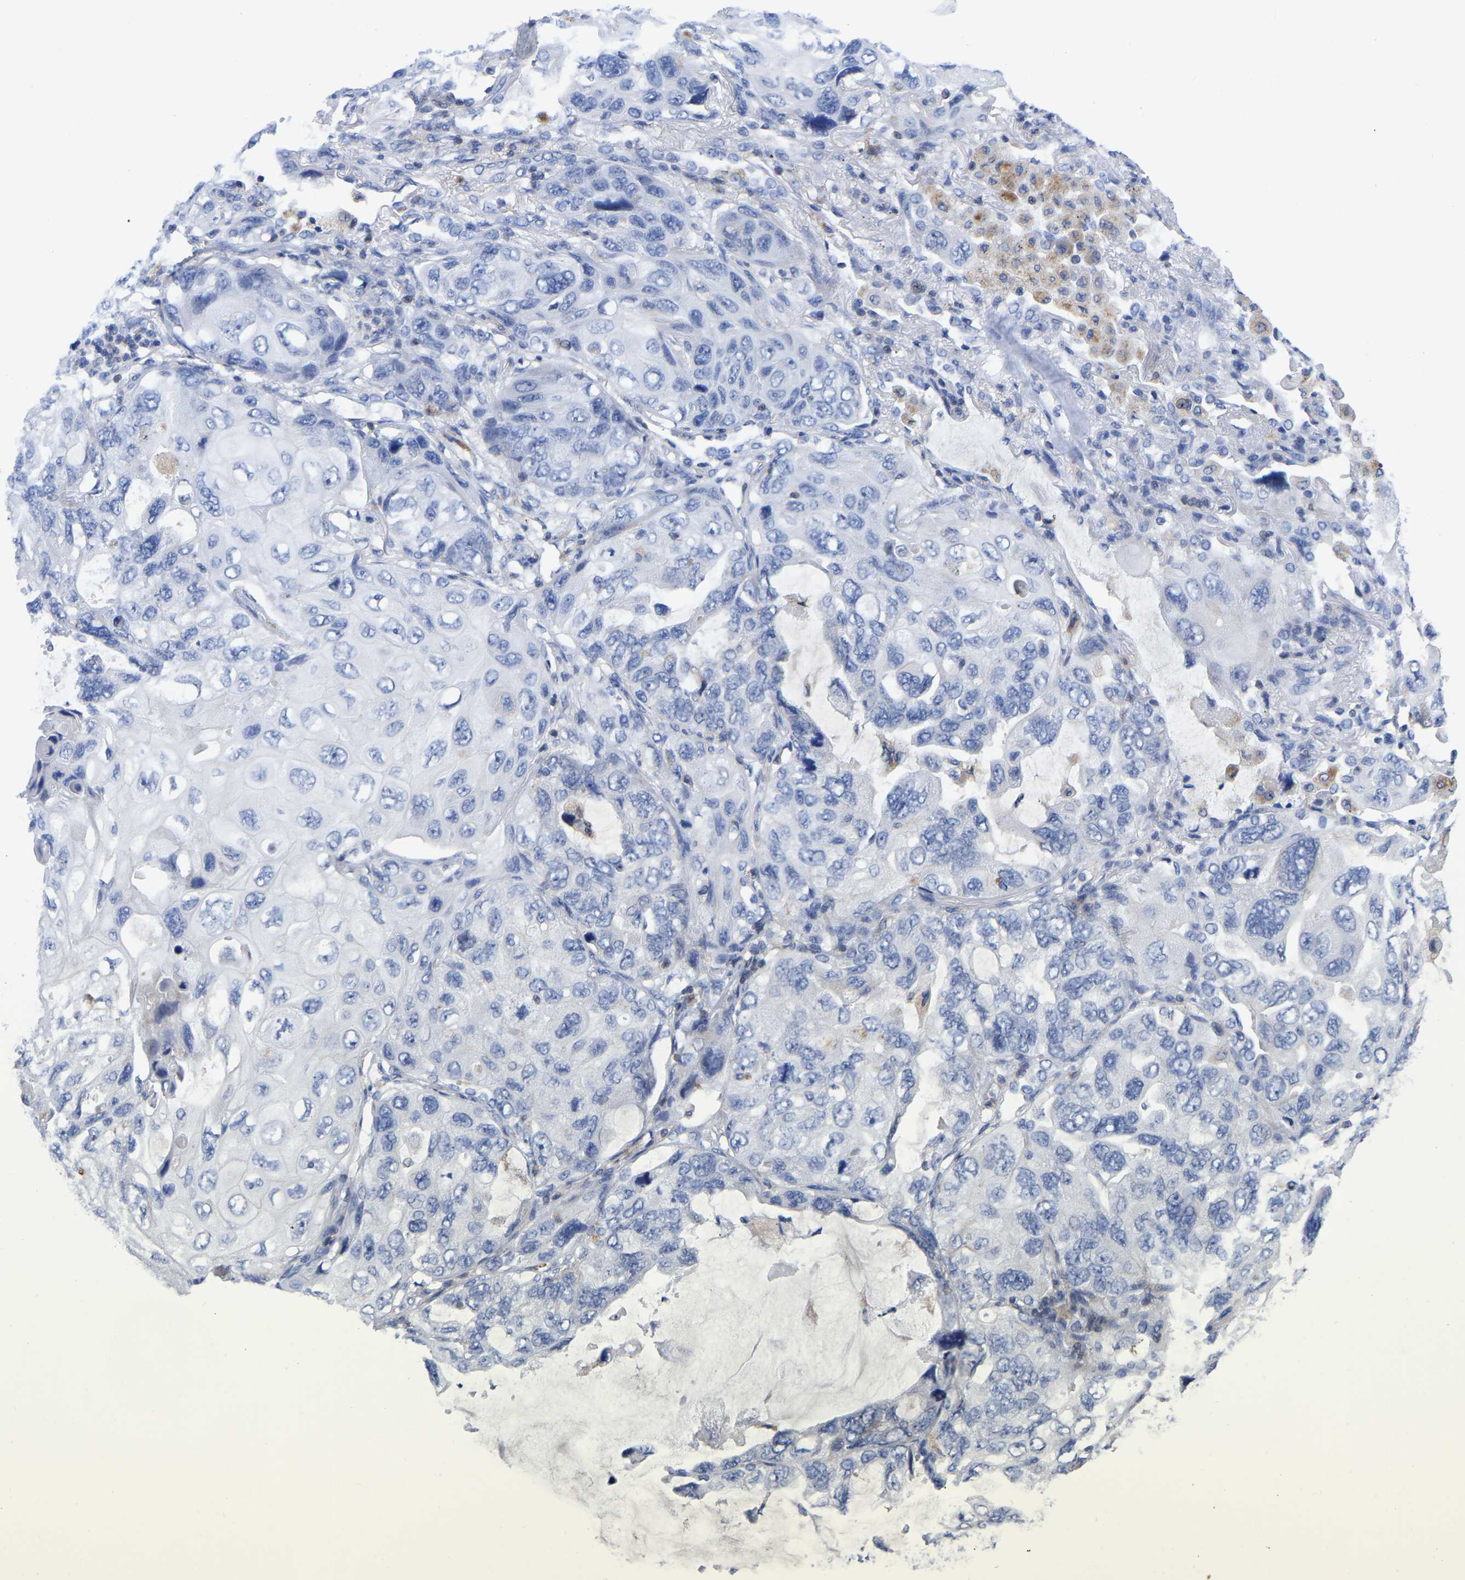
{"staining": {"intensity": "negative", "quantity": "none", "location": "none"}, "tissue": "lung cancer", "cell_type": "Tumor cells", "image_type": "cancer", "snomed": [{"axis": "morphology", "description": "Squamous cell carcinoma, NOS"}, {"axis": "topography", "description": "Lung"}], "caption": "Immunohistochemical staining of squamous cell carcinoma (lung) demonstrates no significant expression in tumor cells.", "gene": "PTPN7", "patient": {"sex": "female", "age": 73}}